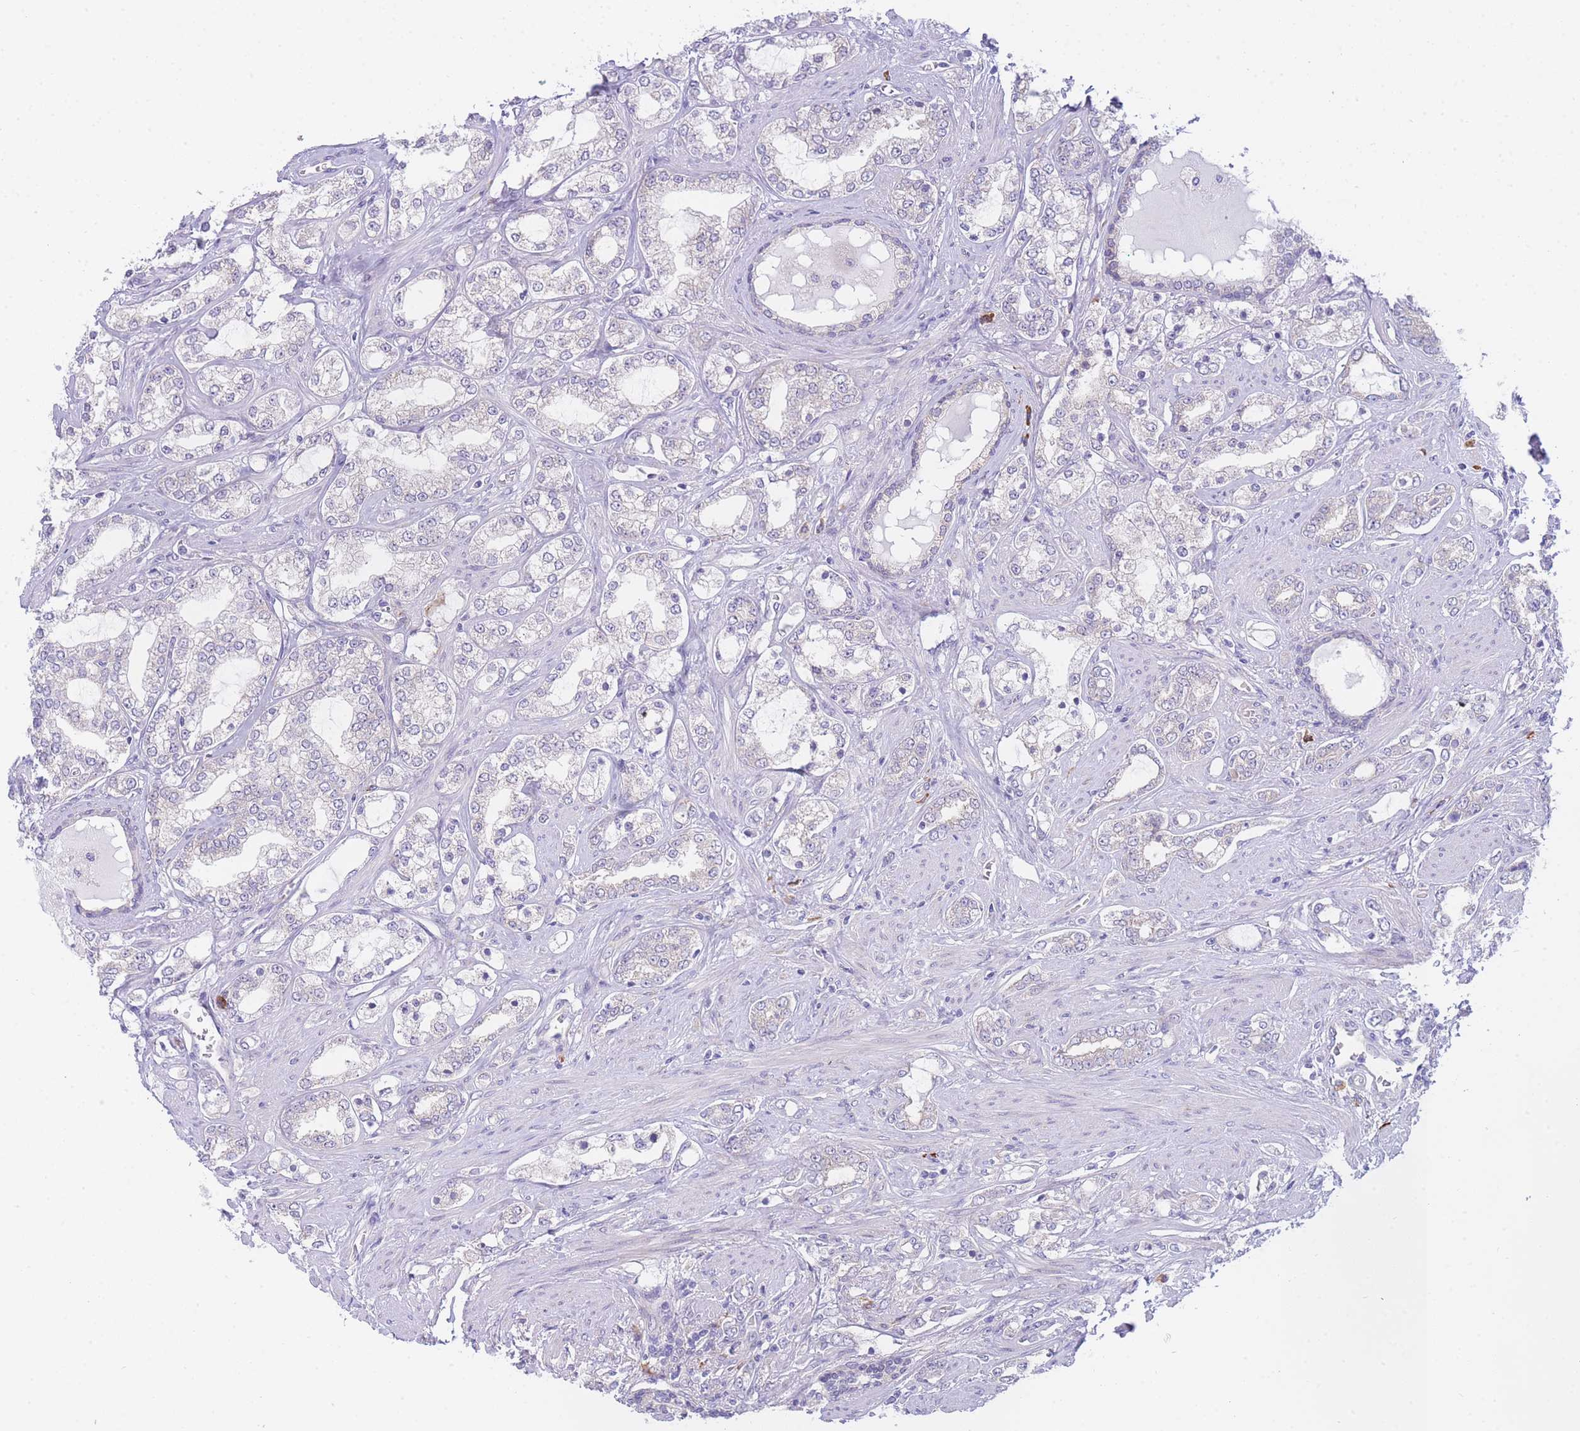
{"staining": {"intensity": "negative", "quantity": "none", "location": "none"}, "tissue": "prostate cancer", "cell_type": "Tumor cells", "image_type": "cancer", "snomed": [{"axis": "morphology", "description": "Adenocarcinoma, High grade"}, {"axis": "topography", "description": "Prostate"}], "caption": "High power microscopy photomicrograph of an IHC image of prostate high-grade adenocarcinoma, revealing no significant positivity in tumor cells.", "gene": "ZNF510", "patient": {"sex": "male", "age": 64}}